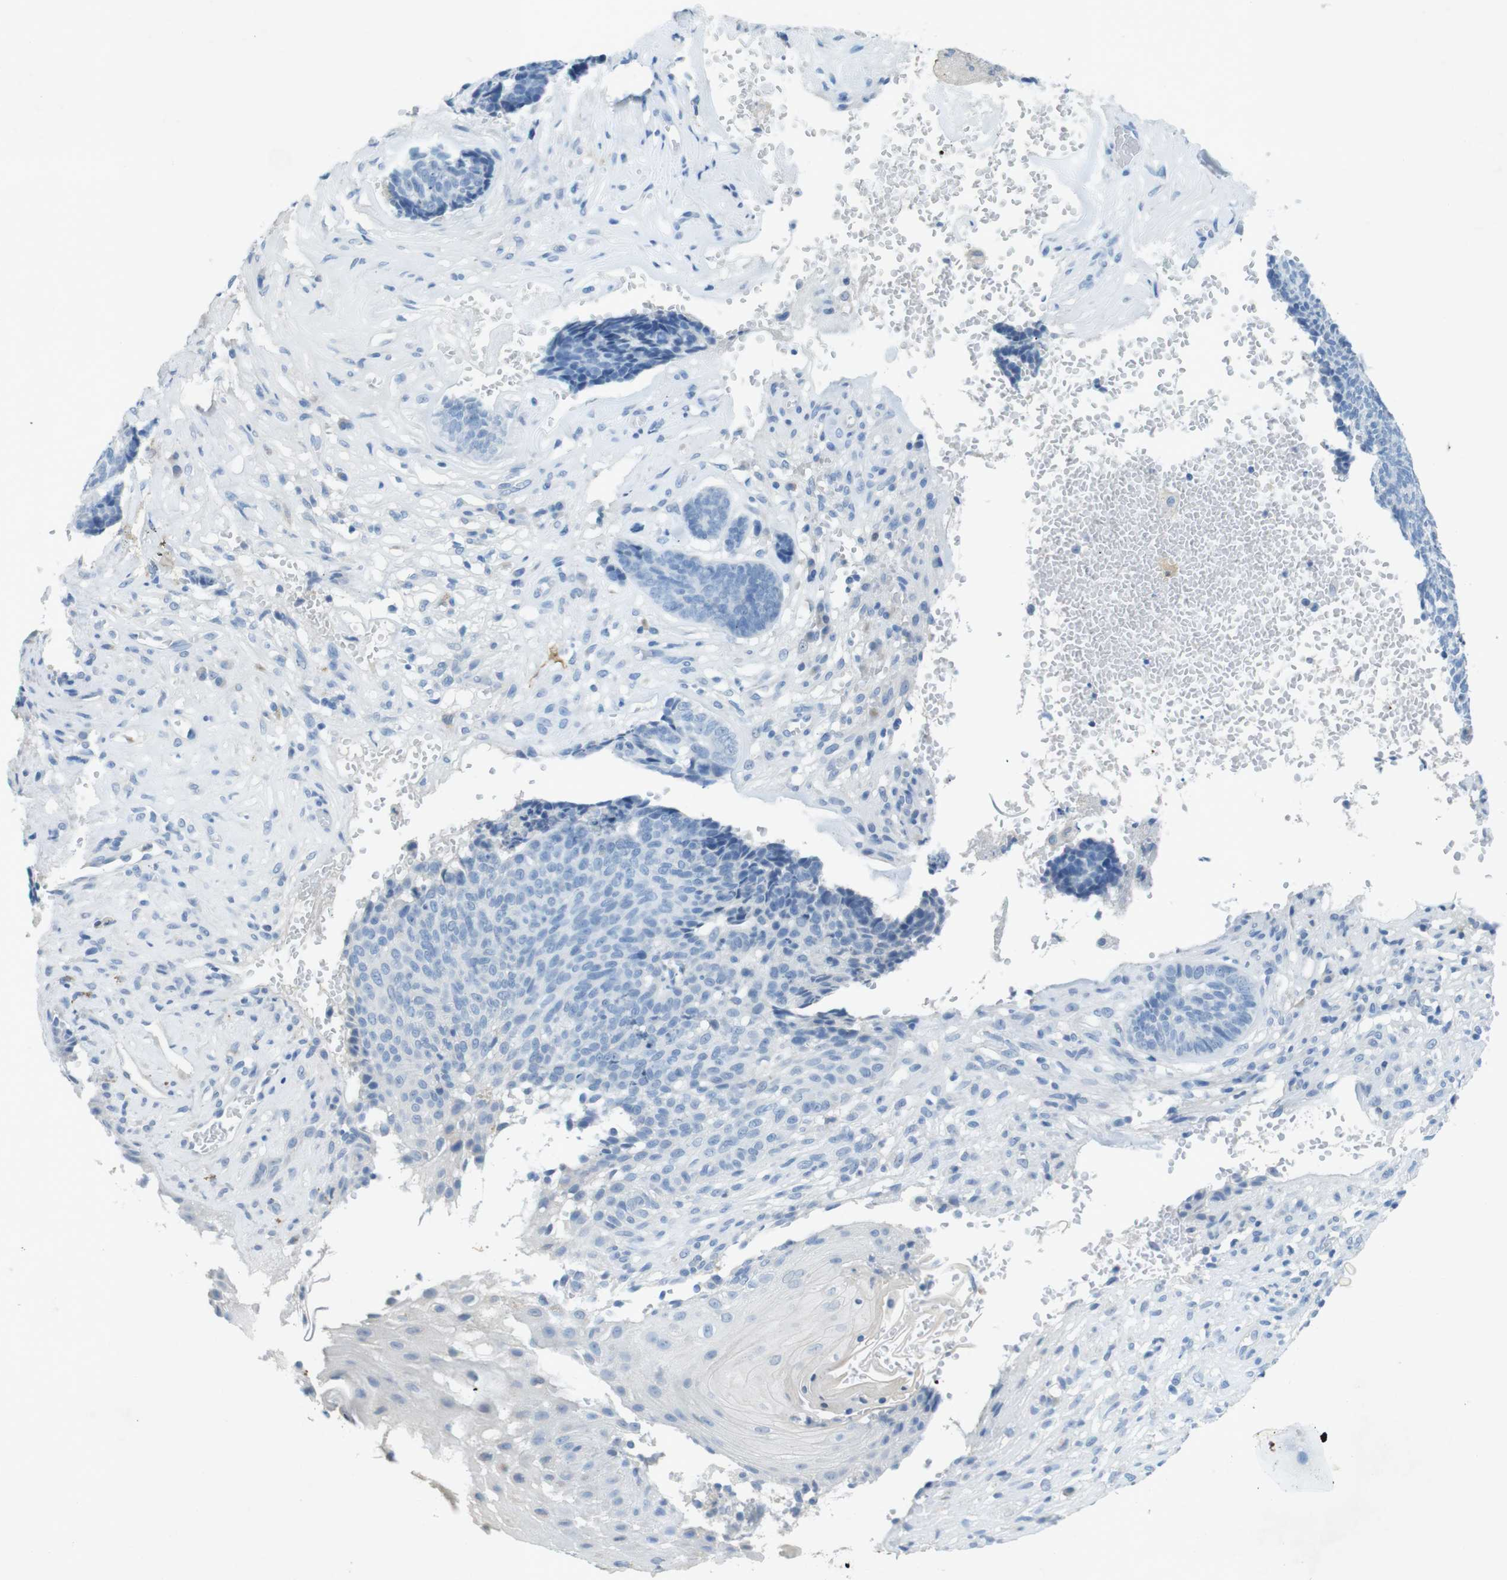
{"staining": {"intensity": "negative", "quantity": "none", "location": "none"}, "tissue": "skin cancer", "cell_type": "Tumor cells", "image_type": "cancer", "snomed": [{"axis": "morphology", "description": "Basal cell carcinoma"}, {"axis": "topography", "description": "Skin"}], "caption": "This is a image of immunohistochemistry staining of skin basal cell carcinoma, which shows no positivity in tumor cells. (Brightfield microscopy of DAB (3,3'-diaminobenzidine) immunohistochemistry (IHC) at high magnification).", "gene": "CD320", "patient": {"sex": "male", "age": 84}}